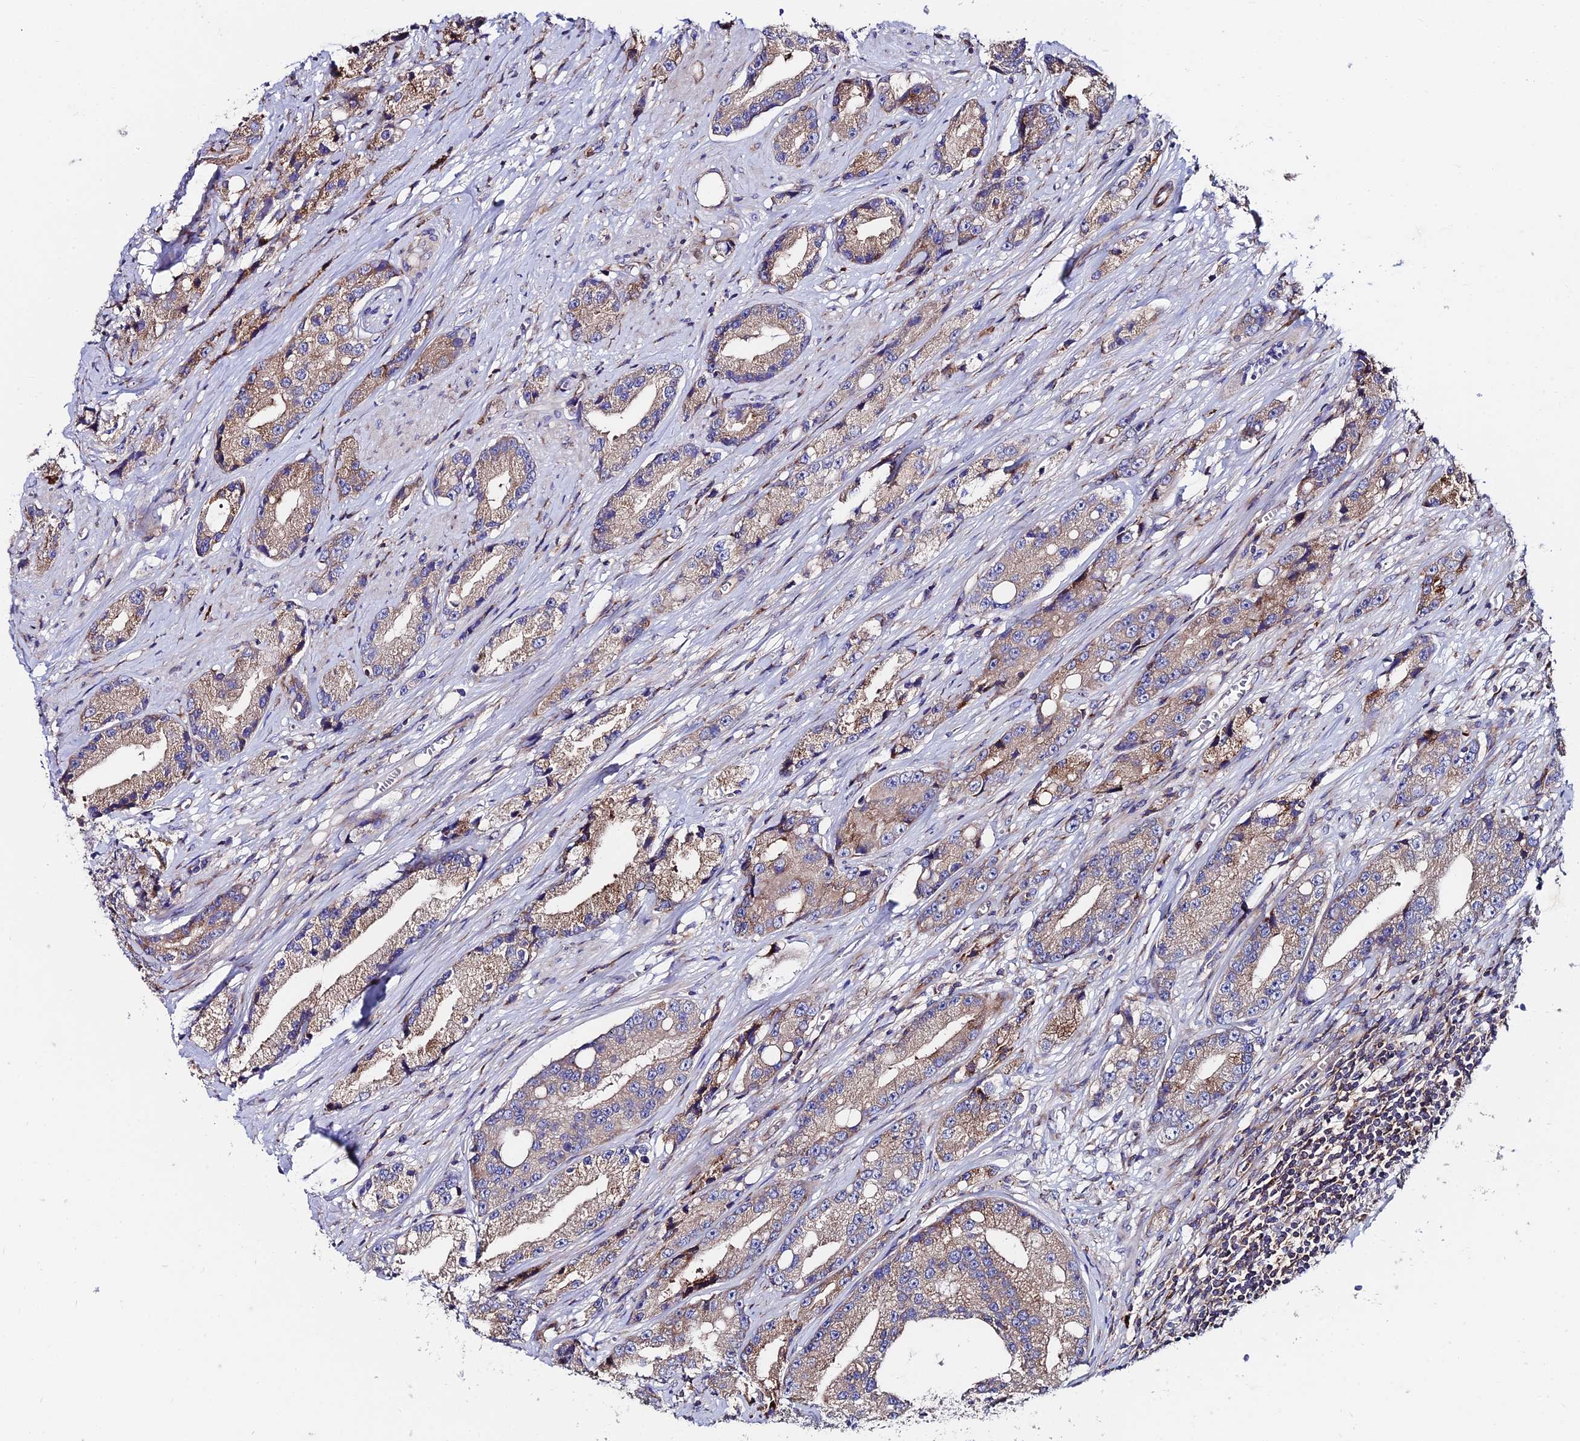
{"staining": {"intensity": "moderate", "quantity": ">75%", "location": "cytoplasmic/membranous"}, "tissue": "prostate cancer", "cell_type": "Tumor cells", "image_type": "cancer", "snomed": [{"axis": "morphology", "description": "Adenocarcinoma, High grade"}, {"axis": "topography", "description": "Prostate"}], "caption": "A photomicrograph of human adenocarcinoma (high-grade) (prostate) stained for a protein displays moderate cytoplasmic/membranous brown staining in tumor cells.", "gene": "EIF3K", "patient": {"sex": "male", "age": 74}}